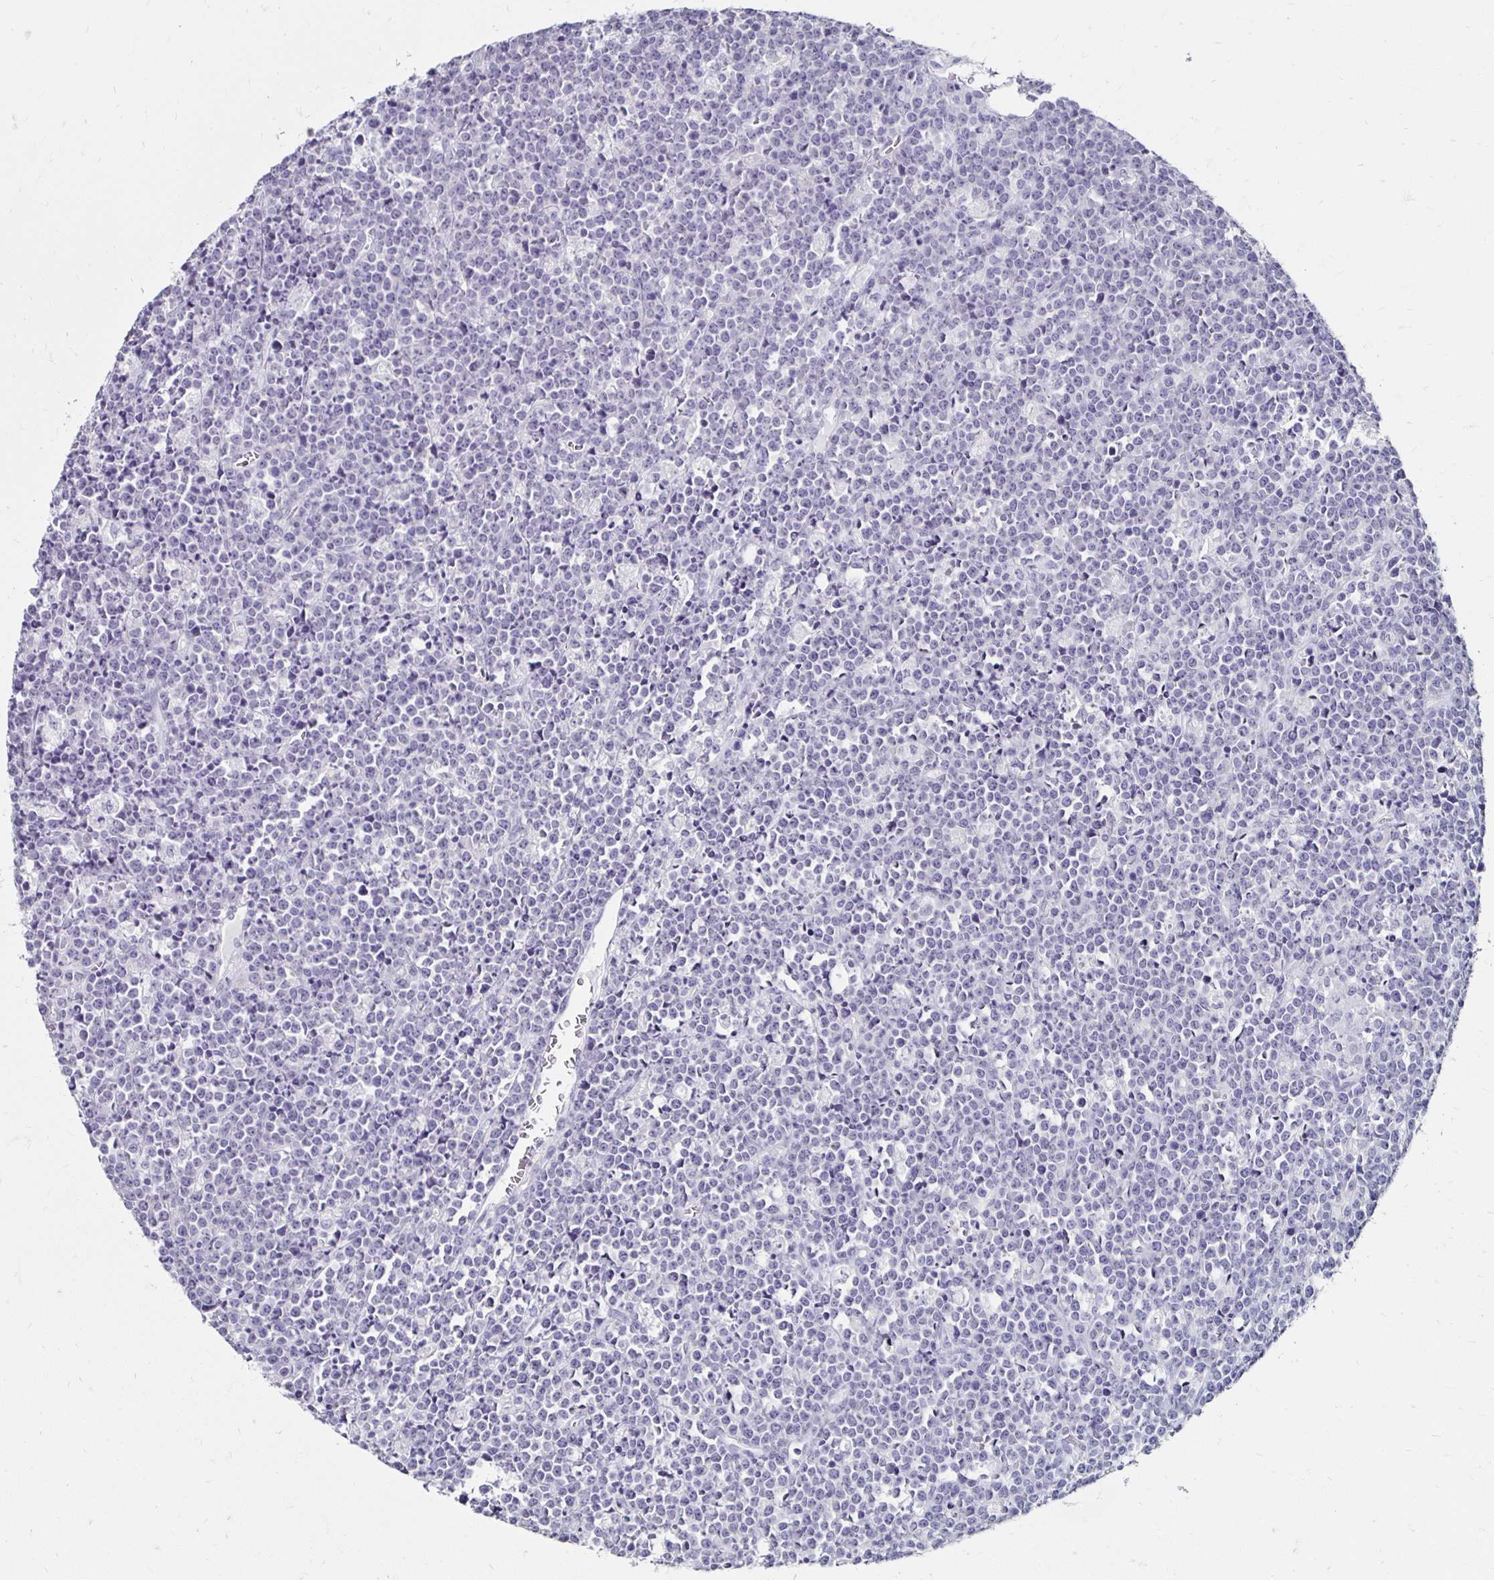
{"staining": {"intensity": "negative", "quantity": "none", "location": "none"}, "tissue": "lymphoma", "cell_type": "Tumor cells", "image_type": "cancer", "snomed": [{"axis": "morphology", "description": "Malignant lymphoma, non-Hodgkin's type, High grade"}, {"axis": "topography", "description": "Ovary"}], "caption": "Tumor cells are negative for brown protein staining in malignant lymphoma, non-Hodgkin's type (high-grade). (DAB (3,3'-diaminobenzidine) immunohistochemistry (IHC), high magnification).", "gene": "TOMM34", "patient": {"sex": "female", "age": 56}}